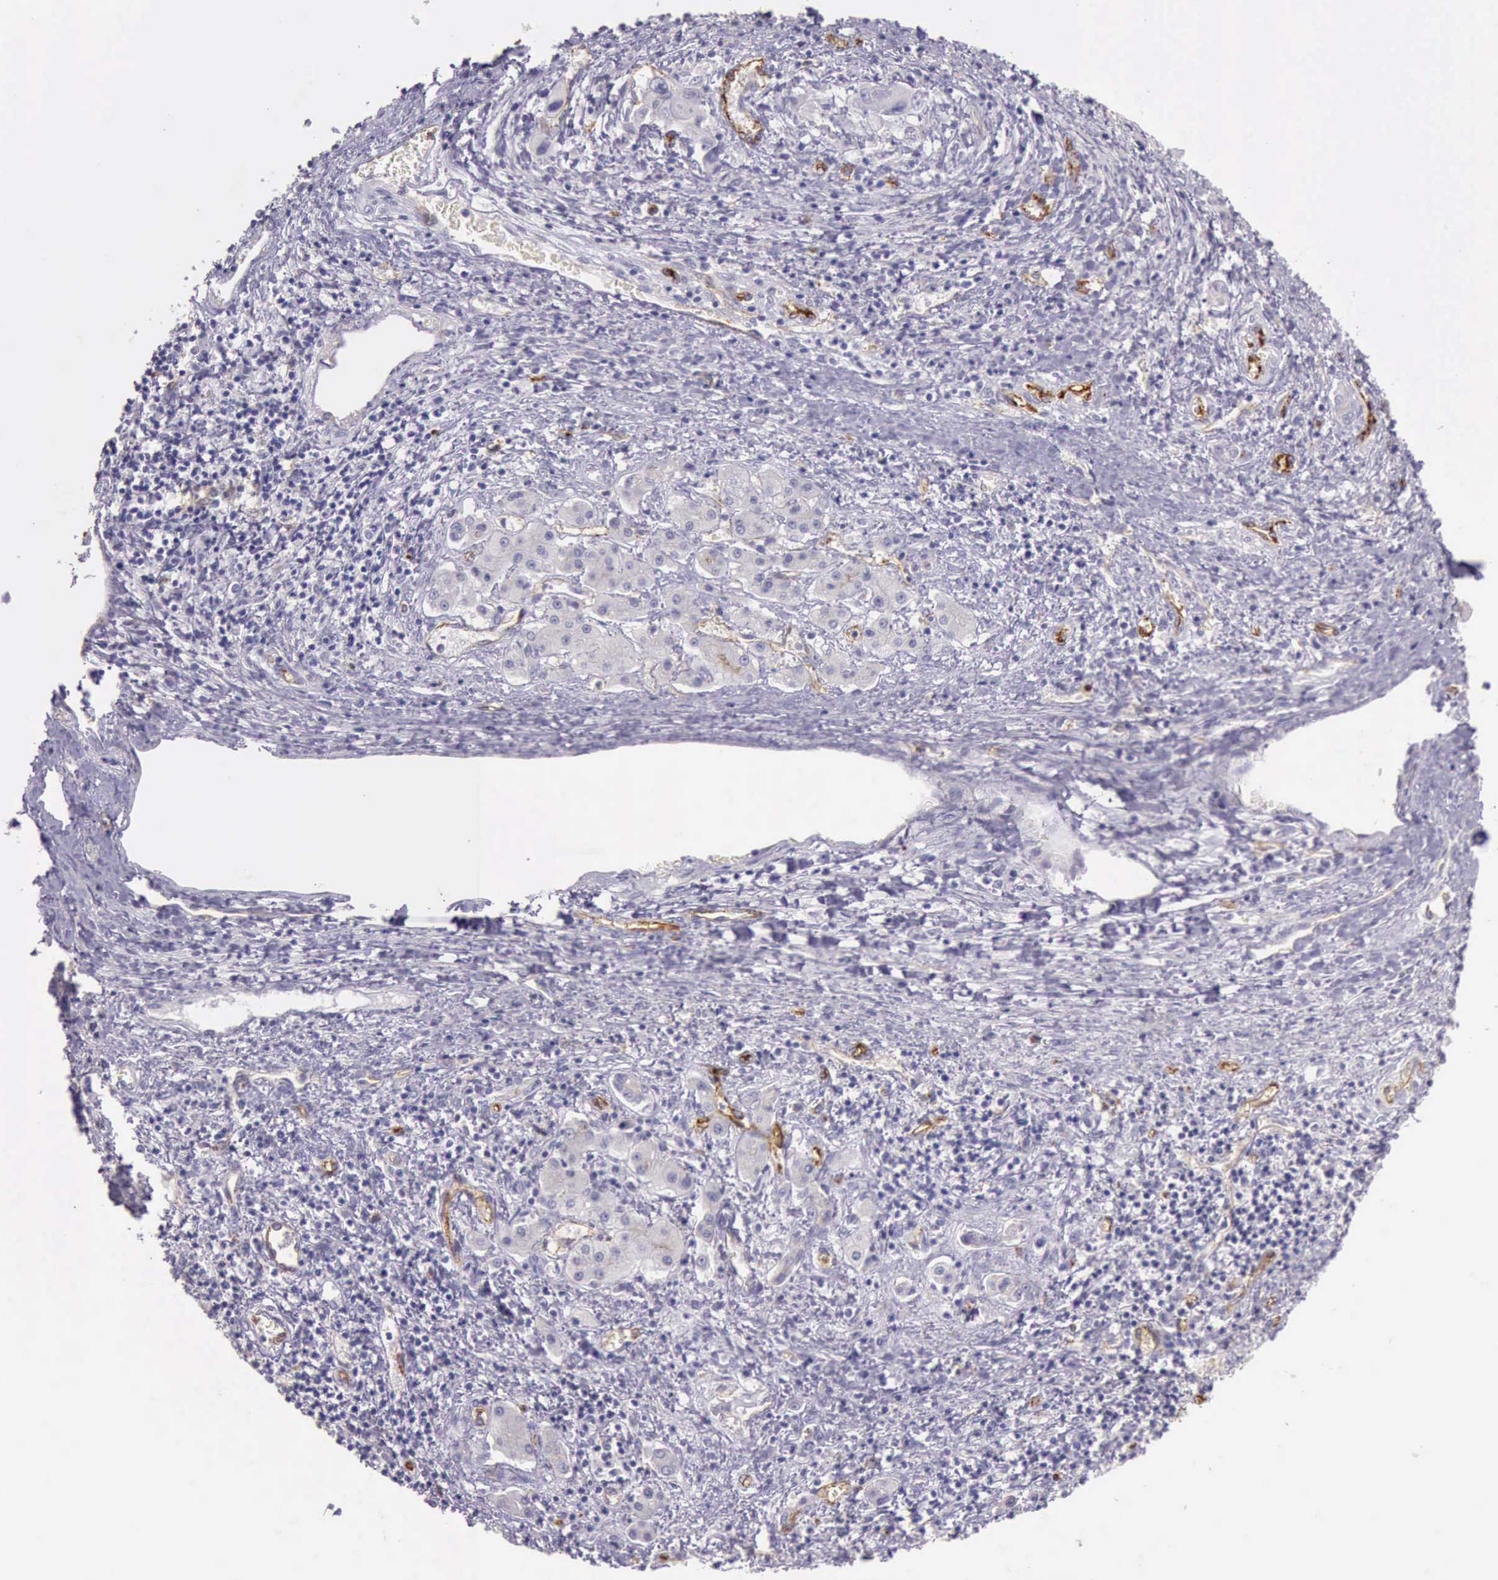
{"staining": {"intensity": "moderate", "quantity": "<25%", "location": "cytoplasmic/membranous"}, "tissue": "liver cancer", "cell_type": "Tumor cells", "image_type": "cancer", "snomed": [{"axis": "morphology", "description": "Carcinoma, Hepatocellular, NOS"}, {"axis": "topography", "description": "Liver"}], "caption": "The image shows a brown stain indicating the presence of a protein in the cytoplasmic/membranous of tumor cells in liver cancer (hepatocellular carcinoma). (DAB (3,3'-diaminobenzidine) = brown stain, brightfield microscopy at high magnification).", "gene": "TCEANC", "patient": {"sex": "male", "age": 24}}